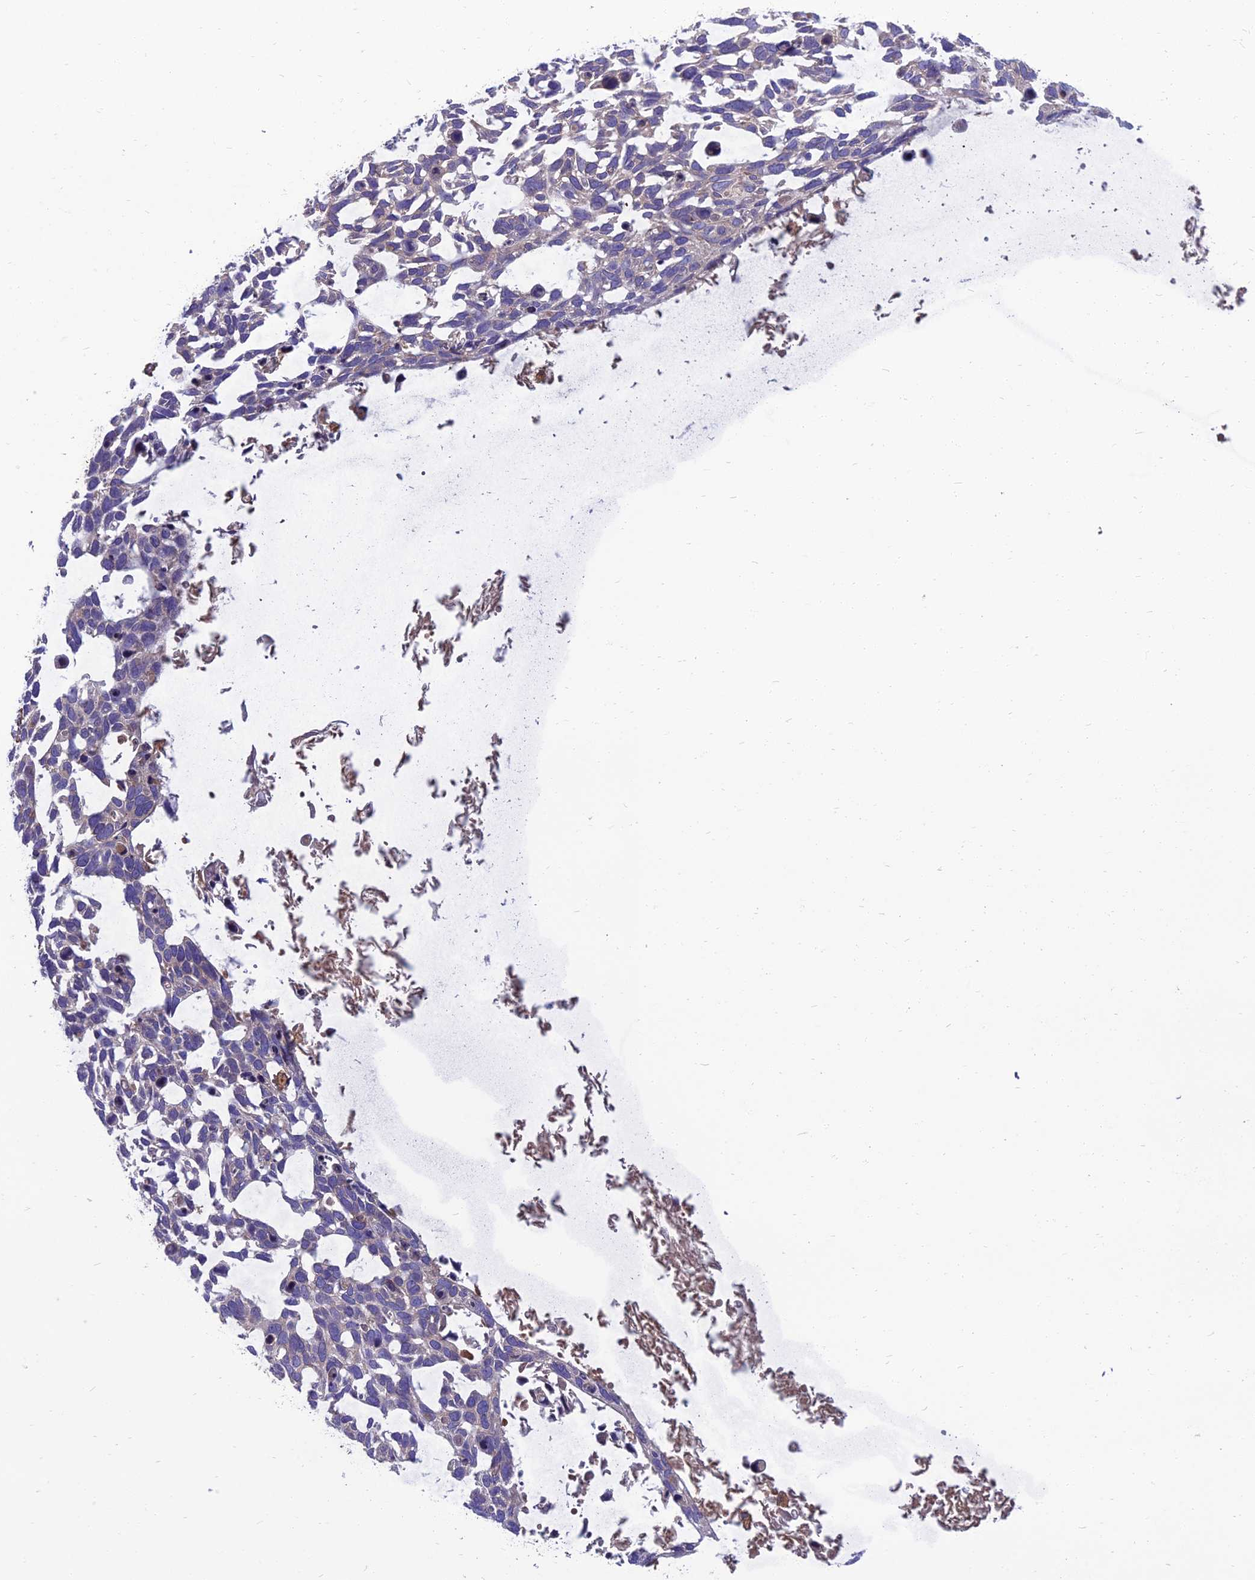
{"staining": {"intensity": "negative", "quantity": "none", "location": "none"}, "tissue": "skin cancer", "cell_type": "Tumor cells", "image_type": "cancer", "snomed": [{"axis": "morphology", "description": "Basal cell carcinoma"}, {"axis": "topography", "description": "Skin"}], "caption": "Immunohistochemistry (IHC) photomicrograph of neoplastic tissue: human skin basal cell carcinoma stained with DAB displays no significant protein positivity in tumor cells.", "gene": "WDR24", "patient": {"sex": "male", "age": 88}}